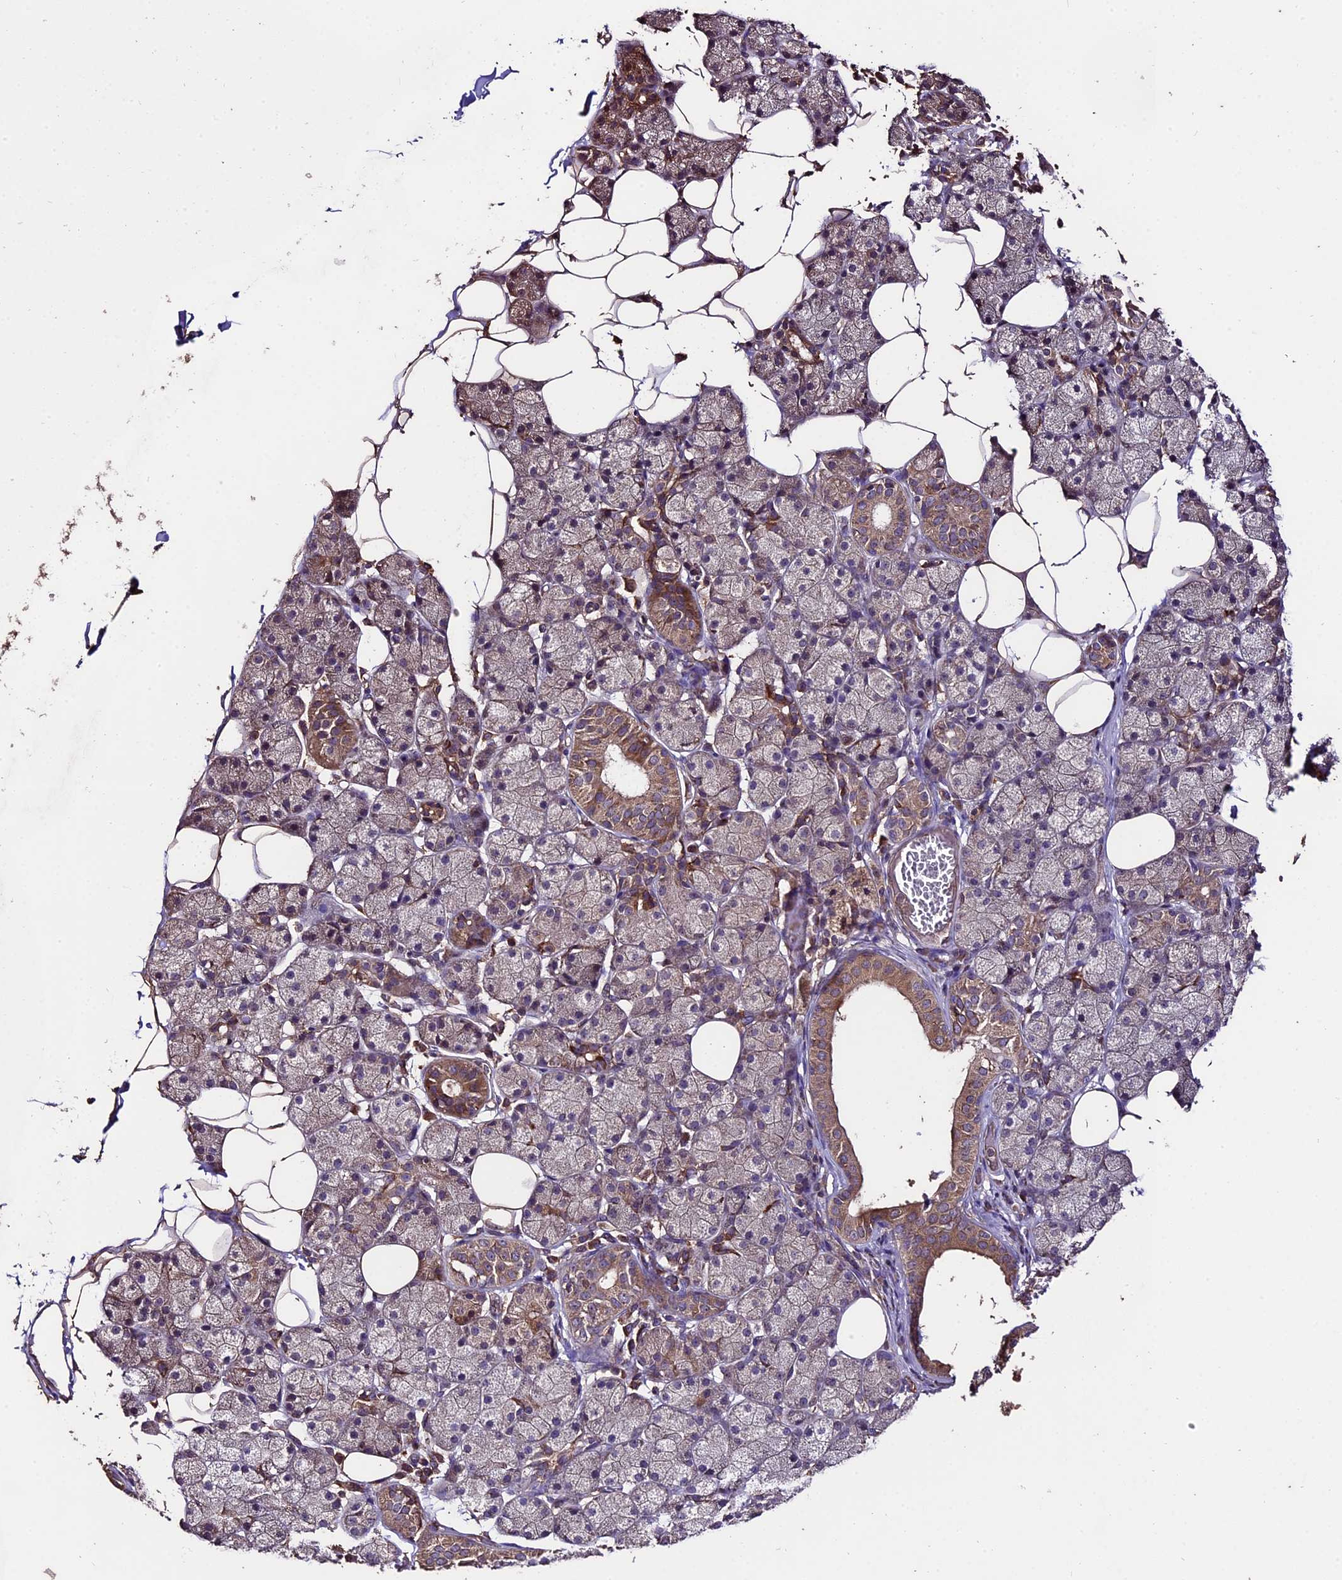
{"staining": {"intensity": "moderate", "quantity": "25%-75%", "location": "cytoplasmic/membranous"}, "tissue": "salivary gland", "cell_type": "Glandular cells", "image_type": "normal", "snomed": [{"axis": "morphology", "description": "Normal tissue, NOS"}, {"axis": "topography", "description": "Salivary gland"}], "caption": "Human salivary gland stained for a protein (brown) reveals moderate cytoplasmic/membranous positive staining in approximately 25%-75% of glandular cells.", "gene": "TTLL10", "patient": {"sex": "female", "age": 33}}